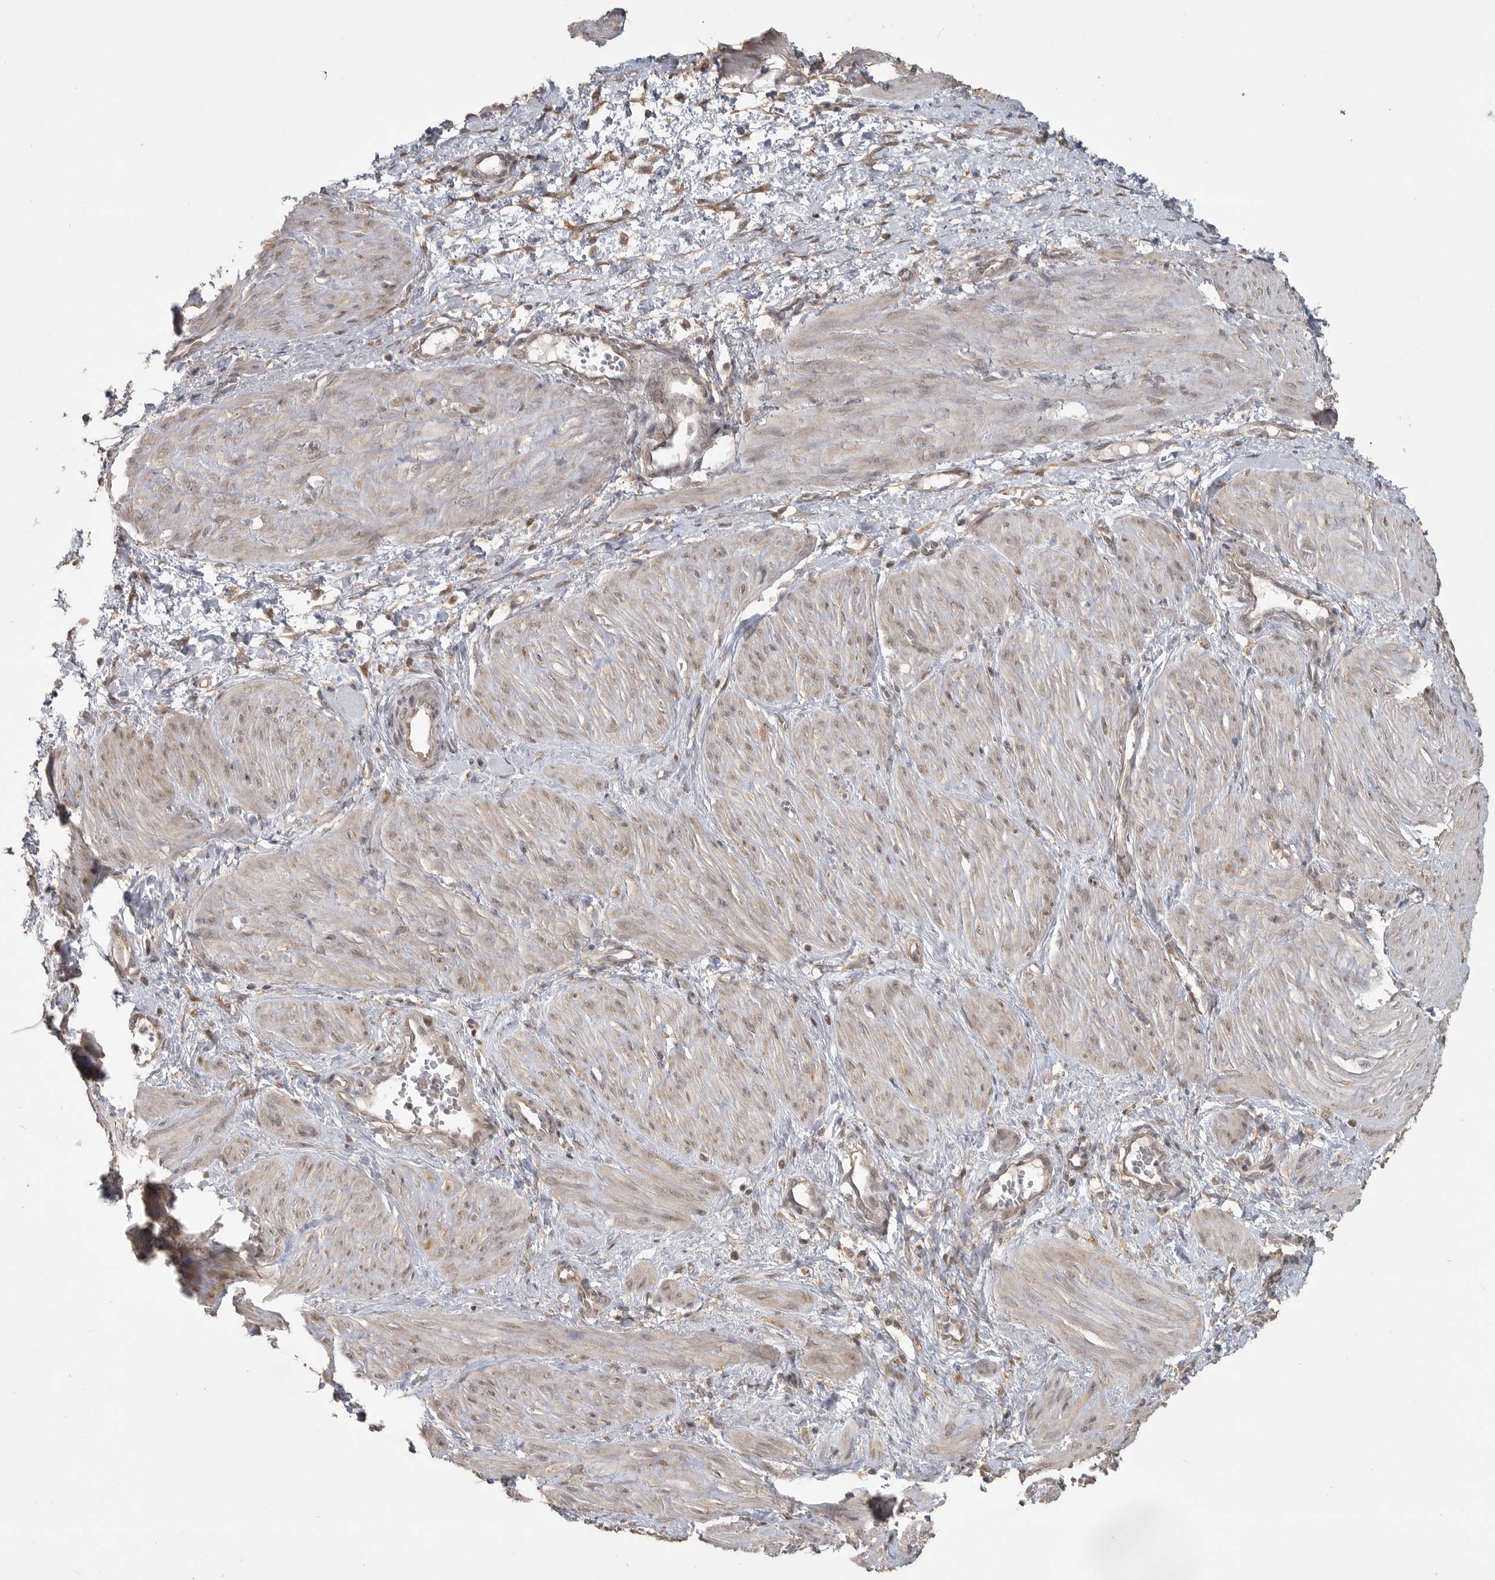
{"staining": {"intensity": "moderate", "quantity": "25%-75%", "location": "cytoplasmic/membranous"}, "tissue": "smooth muscle", "cell_type": "Smooth muscle cells", "image_type": "normal", "snomed": [{"axis": "morphology", "description": "Normal tissue, NOS"}, {"axis": "topography", "description": "Endometrium"}], "caption": "Smooth muscle cells show medium levels of moderate cytoplasmic/membranous expression in about 25%-75% of cells in unremarkable human smooth muscle.", "gene": "LLGL1", "patient": {"sex": "female", "age": 33}}